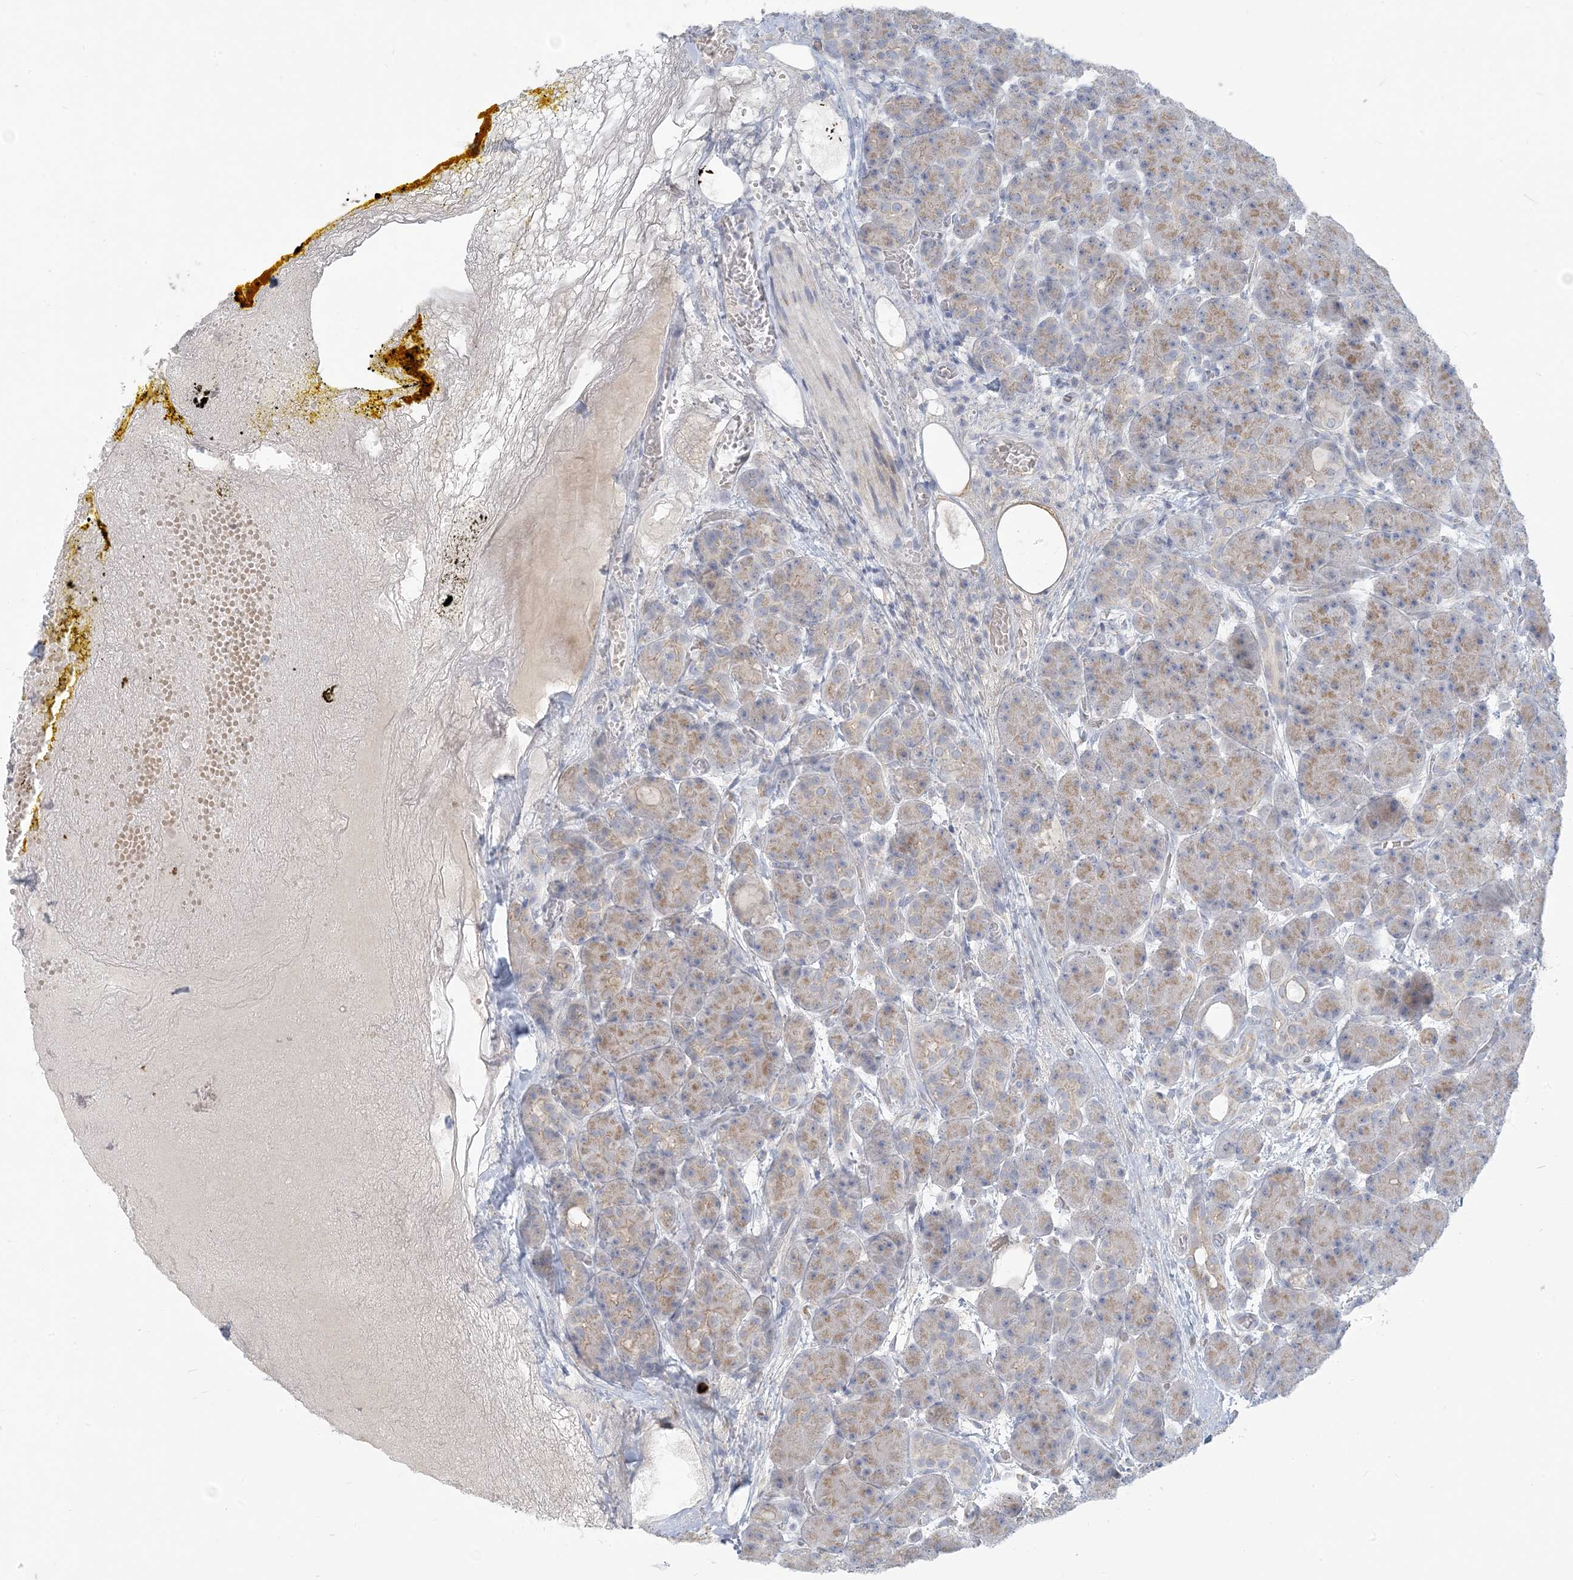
{"staining": {"intensity": "weak", "quantity": ">75%", "location": "cytoplasmic/membranous"}, "tissue": "pancreas", "cell_type": "Exocrine glandular cells", "image_type": "normal", "snomed": [{"axis": "morphology", "description": "Normal tissue, NOS"}, {"axis": "topography", "description": "Pancreas"}], "caption": "Pancreas stained with IHC displays weak cytoplasmic/membranous expression in approximately >75% of exocrine glandular cells.", "gene": "SCML1", "patient": {"sex": "male", "age": 63}}